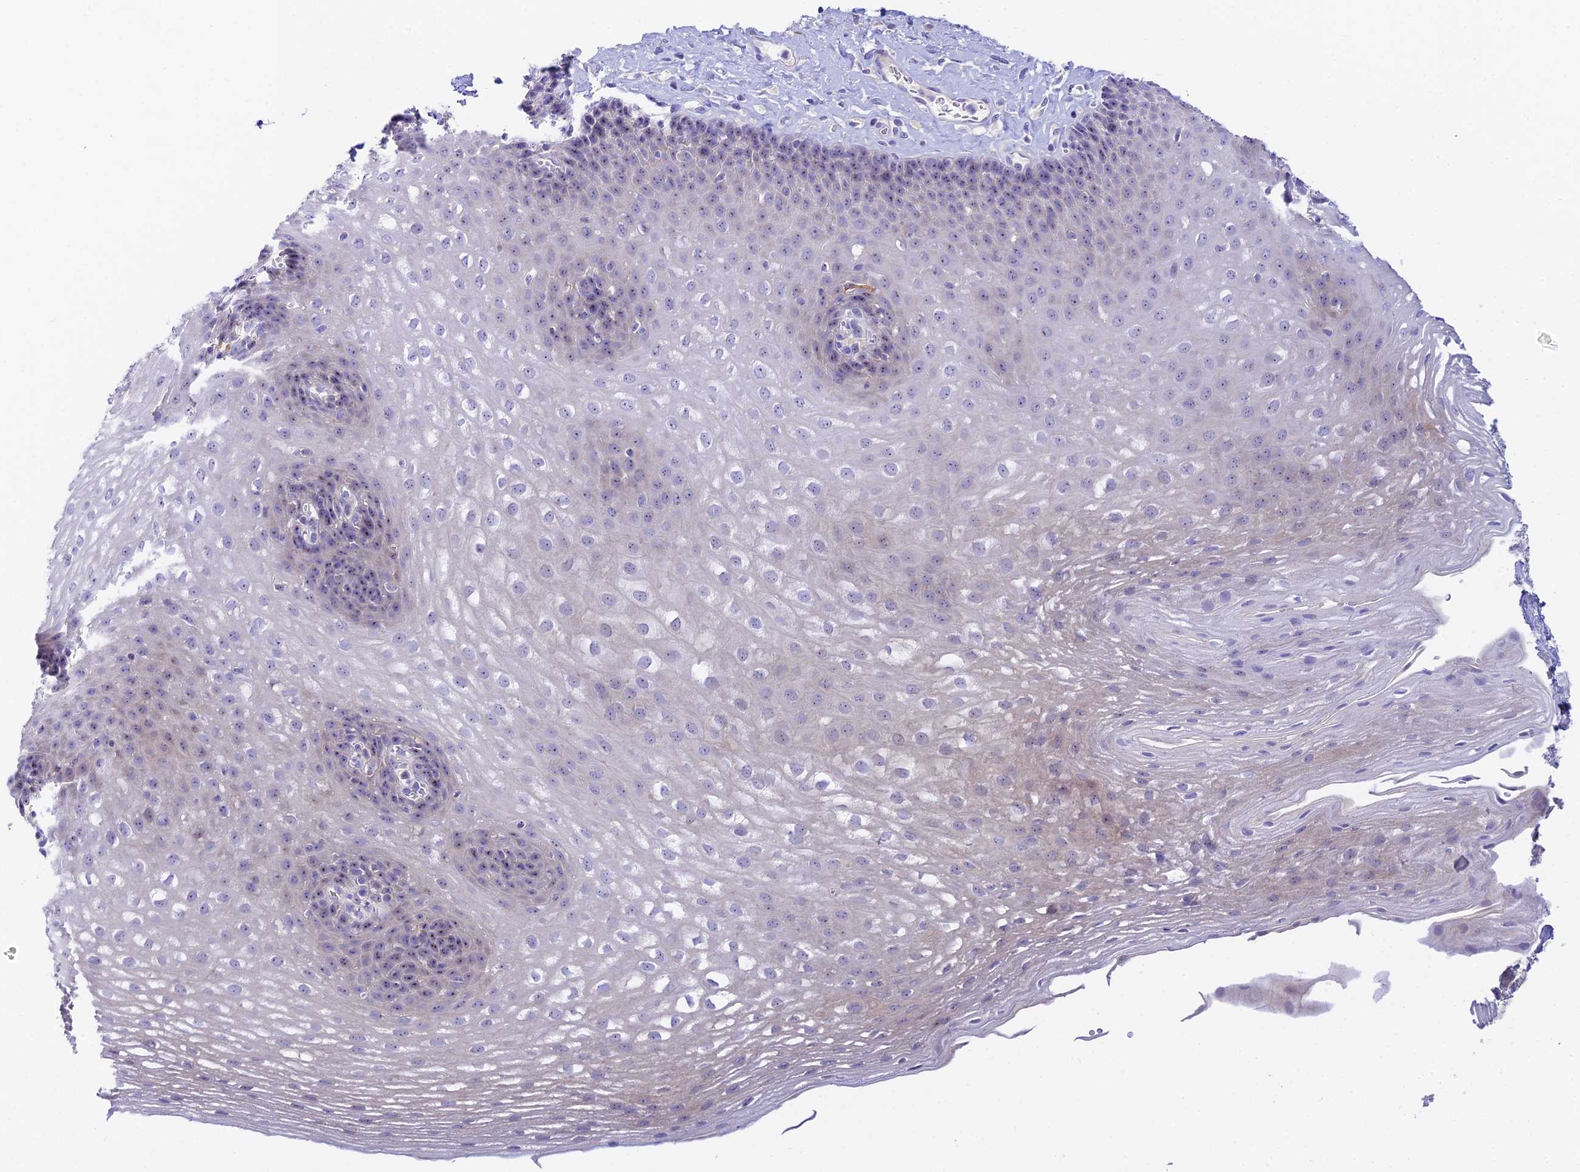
{"staining": {"intensity": "negative", "quantity": "none", "location": "none"}, "tissue": "esophagus", "cell_type": "Squamous epithelial cells", "image_type": "normal", "snomed": [{"axis": "morphology", "description": "Normal tissue, NOS"}, {"axis": "topography", "description": "Esophagus"}], "caption": "Histopathology image shows no protein positivity in squamous epithelial cells of normal esophagus. (DAB (3,3'-diaminobenzidine) immunohistochemistry with hematoxylin counter stain).", "gene": "DUSP29", "patient": {"sex": "female", "age": 66}}